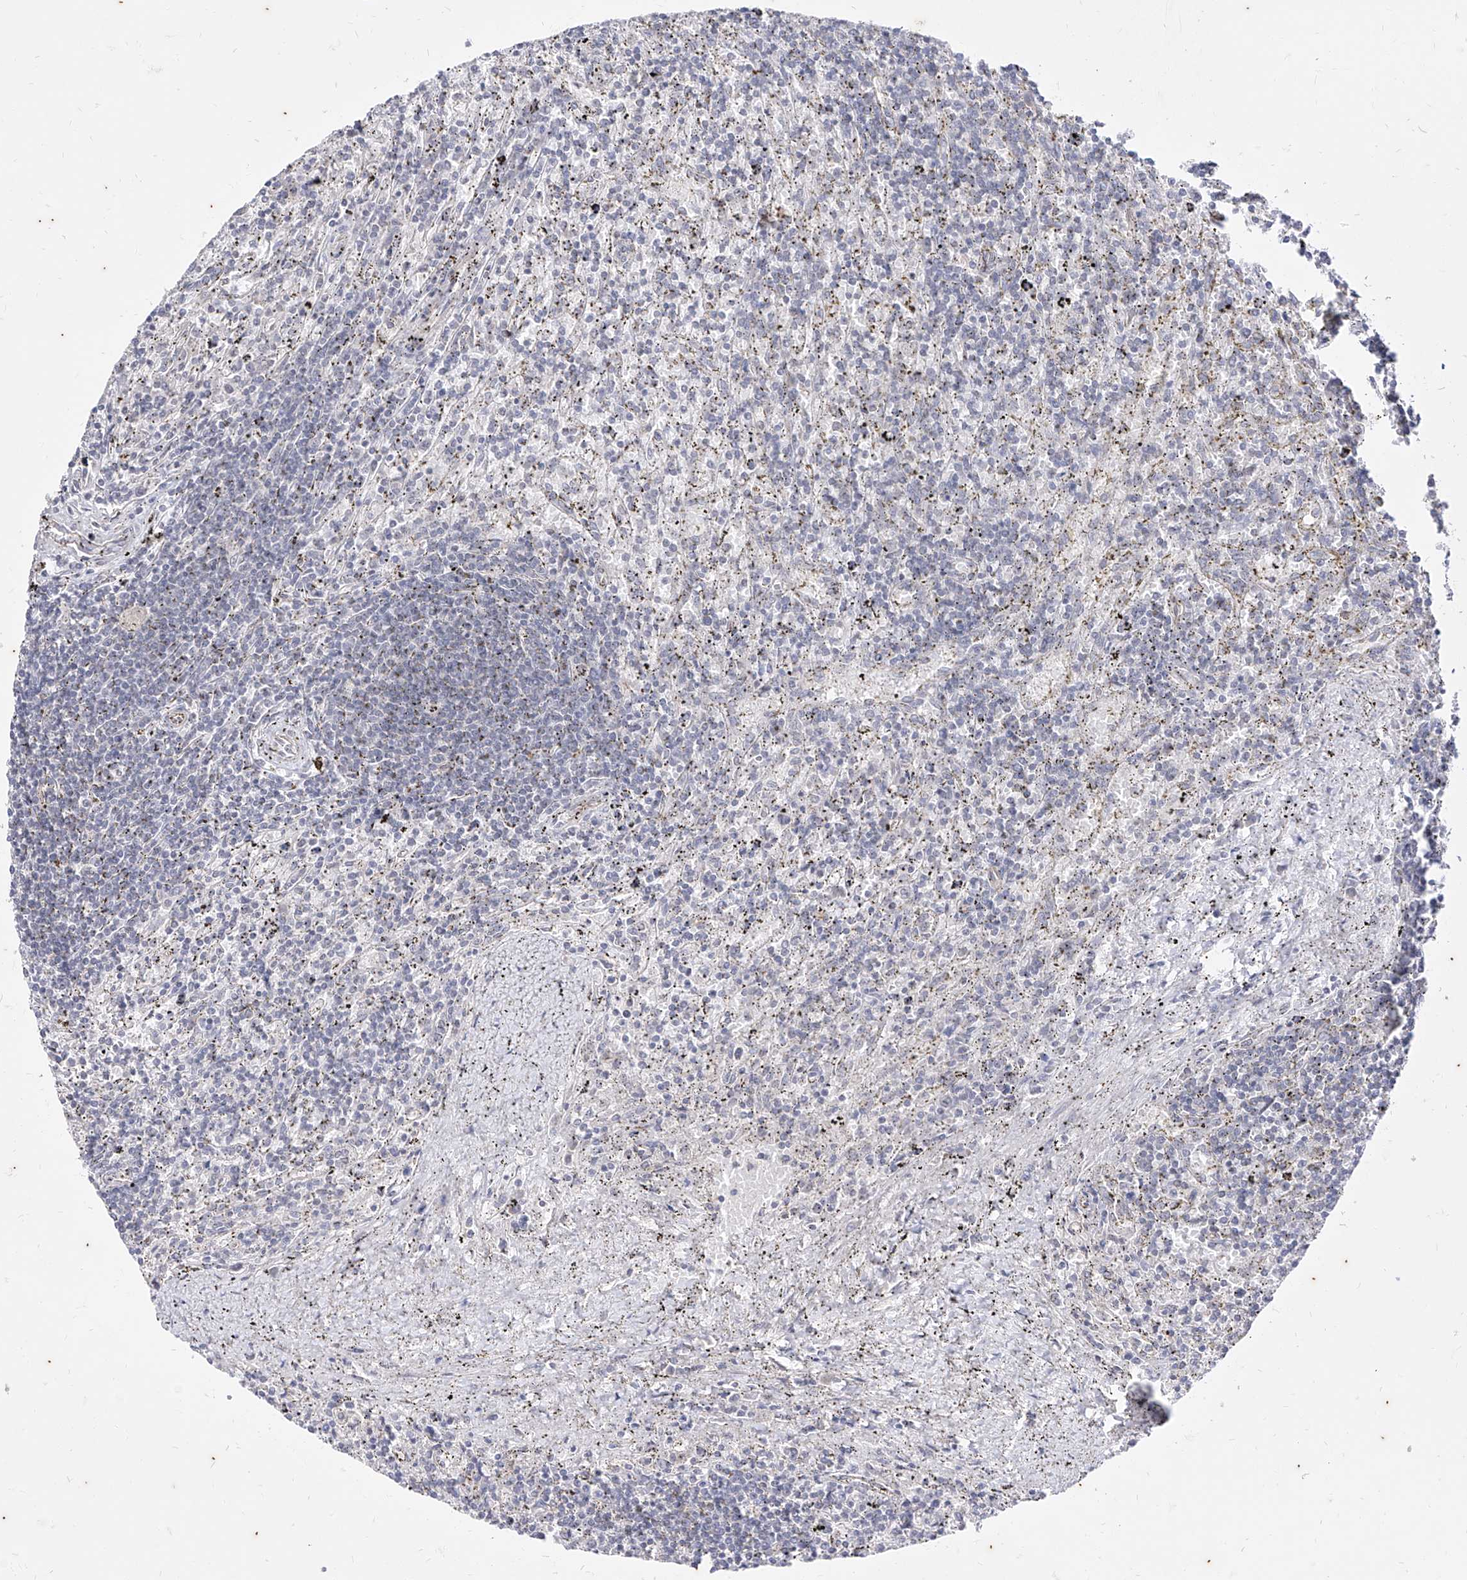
{"staining": {"intensity": "negative", "quantity": "none", "location": "none"}, "tissue": "lymphoma", "cell_type": "Tumor cells", "image_type": "cancer", "snomed": [{"axis": "morphology", "description": "Malignant lymphoma, non-Hodgkin's type, Low grade"}, {"axis": "topography", "description": "Spleen"}], "caption": "An IHC histopathology image of low-grade malignant lymphoma, non-Hodgkin's type is shown. There is no staining in tumor cells of low-grade malignant lymphoma, non-Hodgkin's type.", "gene": "PHF20L1", "patient": {"sex": "male", "age": 76}}